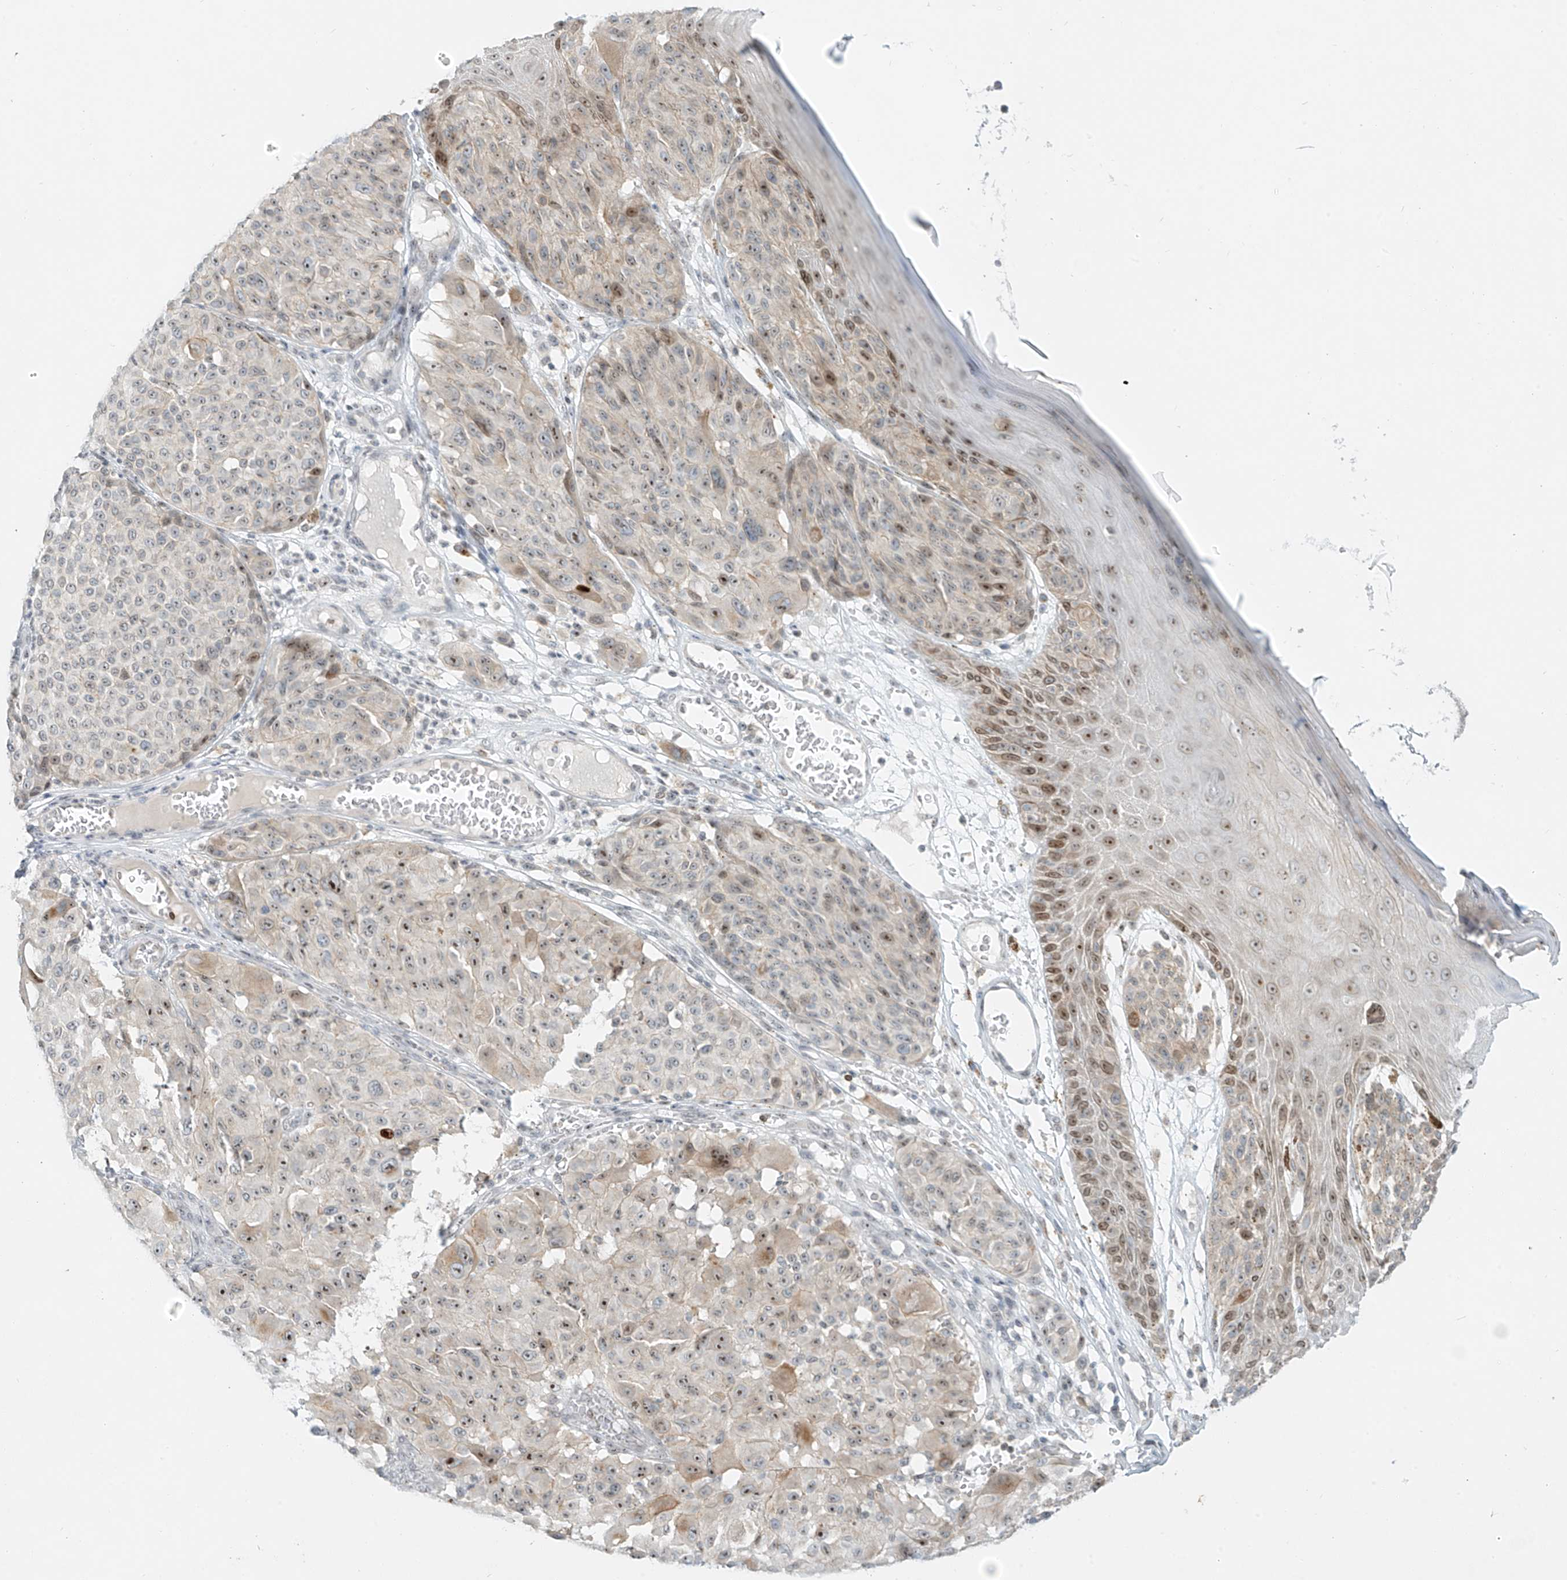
{"staining": {"intensity": "moderate", "quantity": "25%-75%", "location": "nuclear"}, "tissue": "melanoma", "cell_type": "Tumor cells", "image_type": "cancer", "snomed": [{"axis": "morphology", "description": "Malignant melanoma, NOS"}, {"axis": "topography", "description": "Skin"}], "caption": "IHC (DAB (3,3'-diaminobenzidine)) staining of melanoma demonstrates moderate nuclear protein positivity in about 25%-75% of tumor cells.", "gene": "SAMD15", "patient": {"sex": "male", "age": 83}}